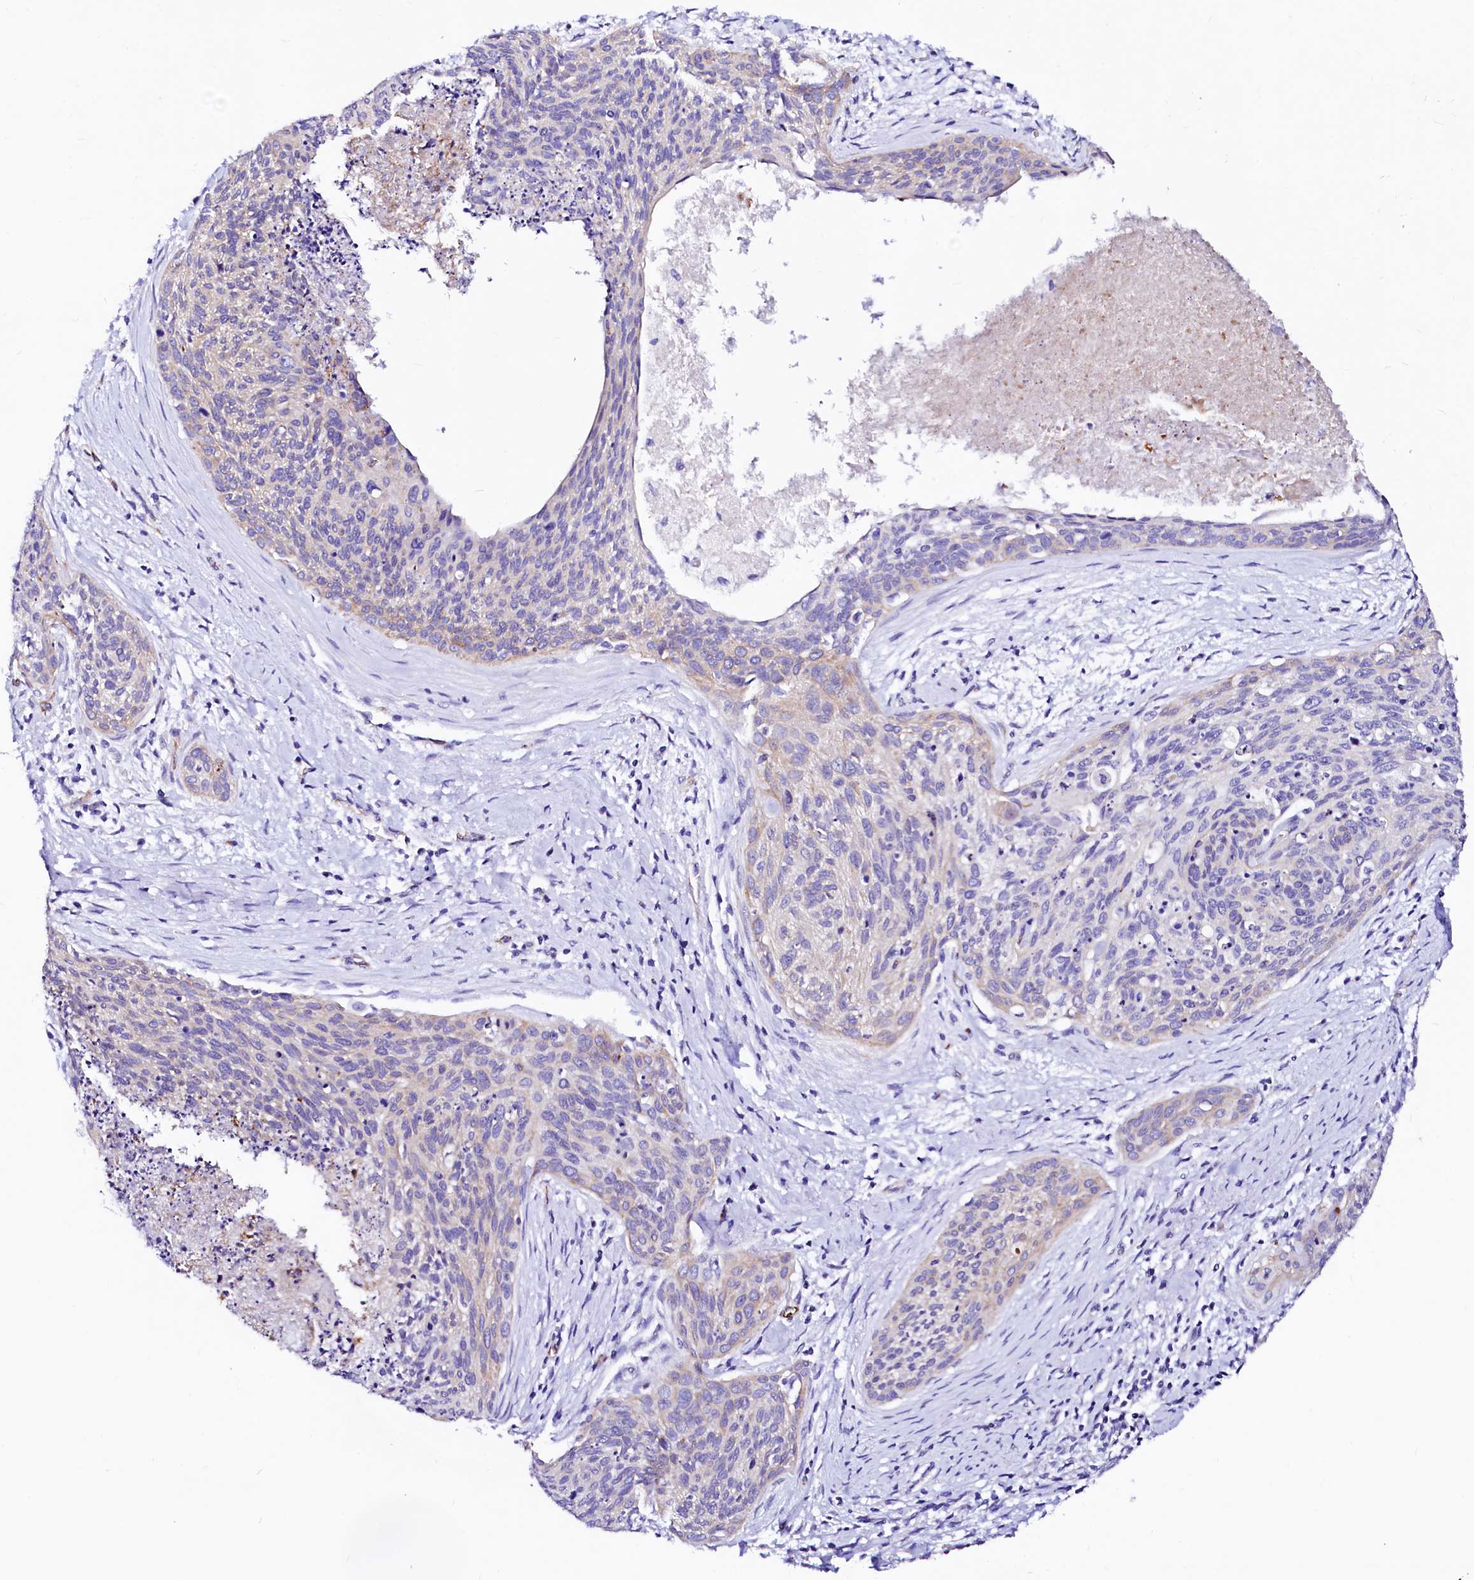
{"staining": {"intensity": "negative", "quantity": "none", "location": "none"}, "tissue": "cervical cancer", "cell_type": "Tumor cells", "image_type": "cancer", "snomed": [{"axis": "morphology", "description": "Squamous cell carcinoma, NOS"}, {"axis": "topography", "description": "Cervix"}], "caption": "Human cervical cancer stained for a protein using immunohistochemistry (IHC) reveals no positivity in tumor cells.", "gene": "SFR1", "patient": {"sex": "female", "age": 55}}